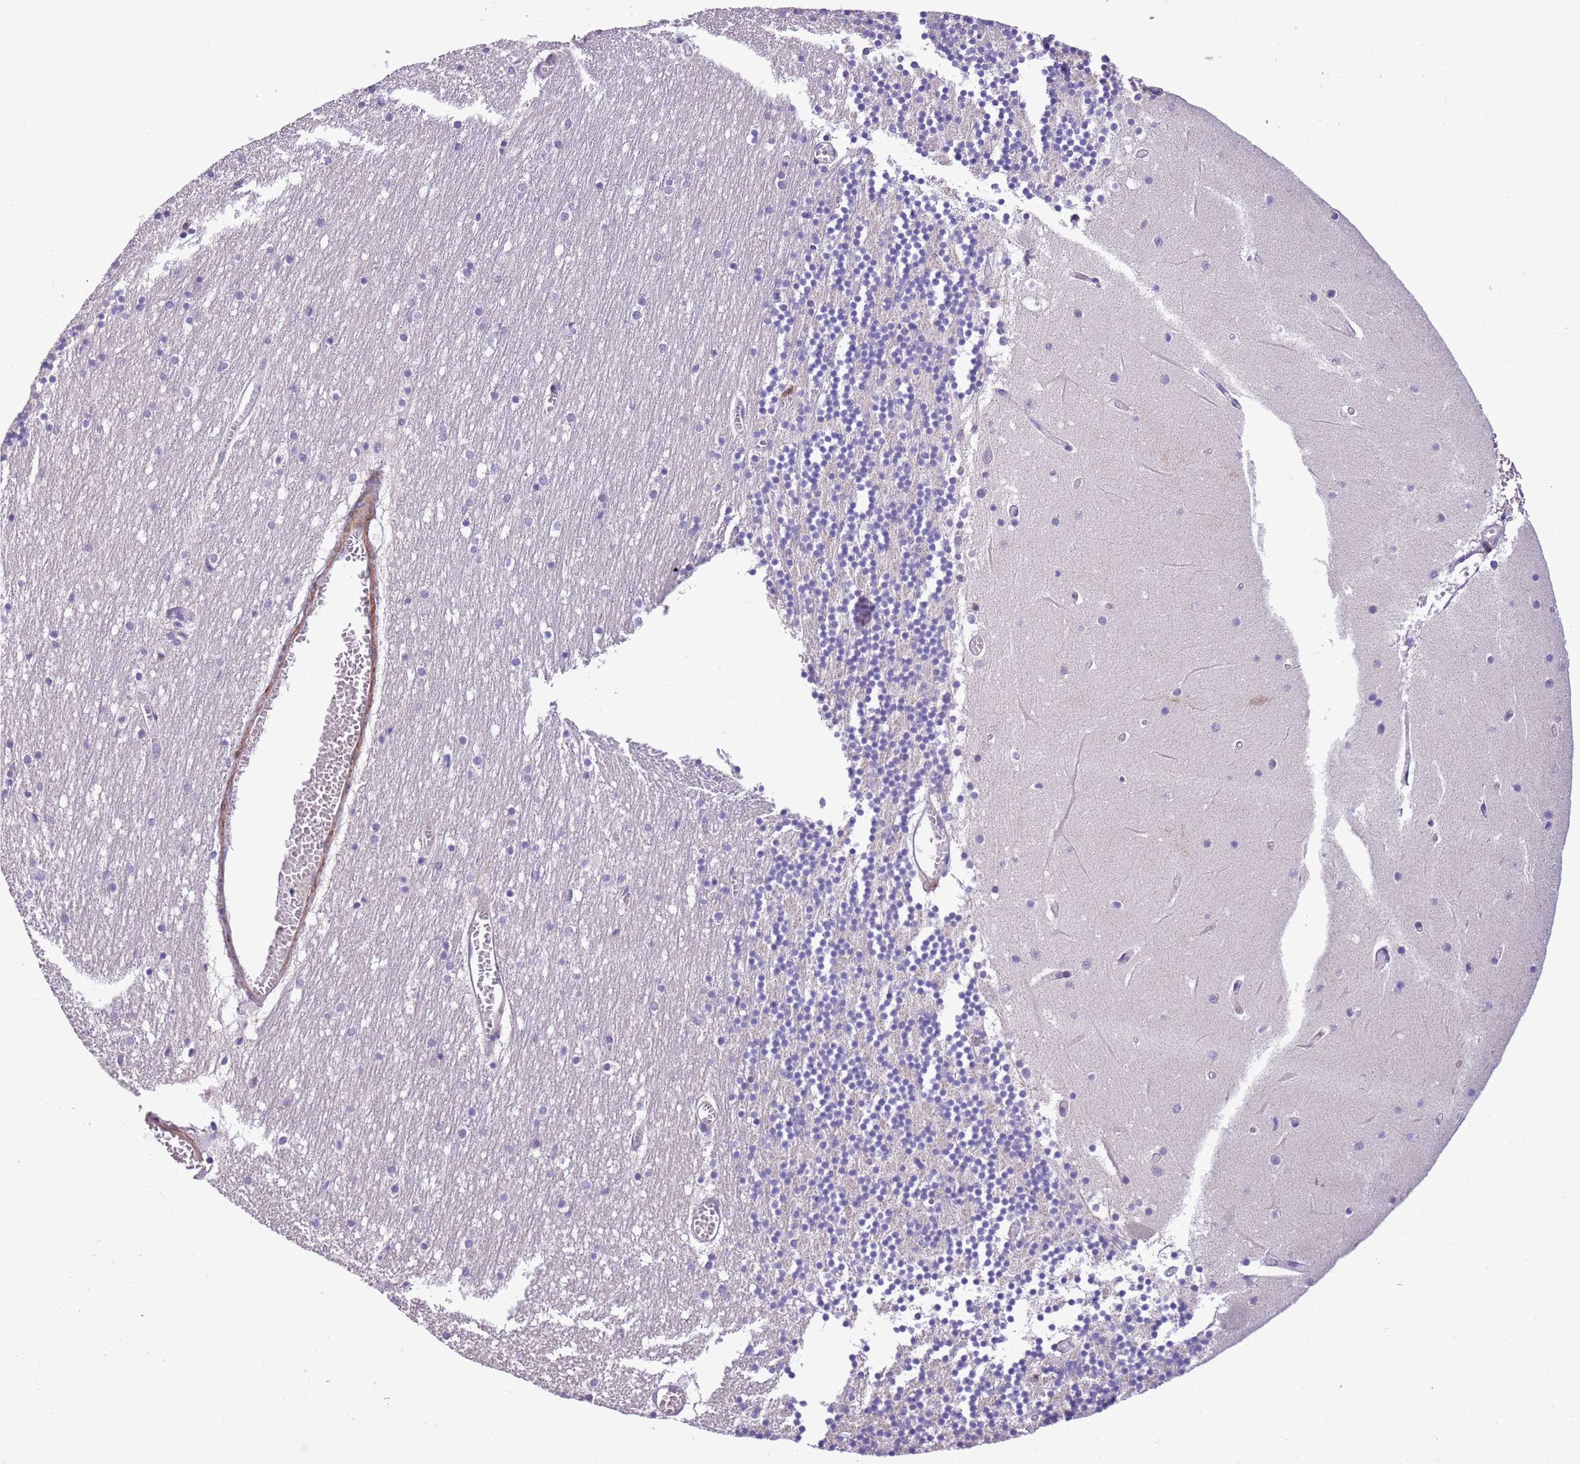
{"staining": {"intensity": "negative", "quantity": "none", "location": "none"}, "tissue": "cerebellum", "cell_type": "Cells in granular layer", "image_type": "normal", "snomed": [{"axis": "morphology", "description": "Normal tissue, NOS"}, {"axis": "topography", "description": "Cerebellum"}], "caption": "IHC micrograph of unremarkable cerebellum: cerebellum stained with DAB reveals no significant protein expression in cells in granular layer.", "gene": "JAML", "patient": {"sex": "female", "age": 28}}